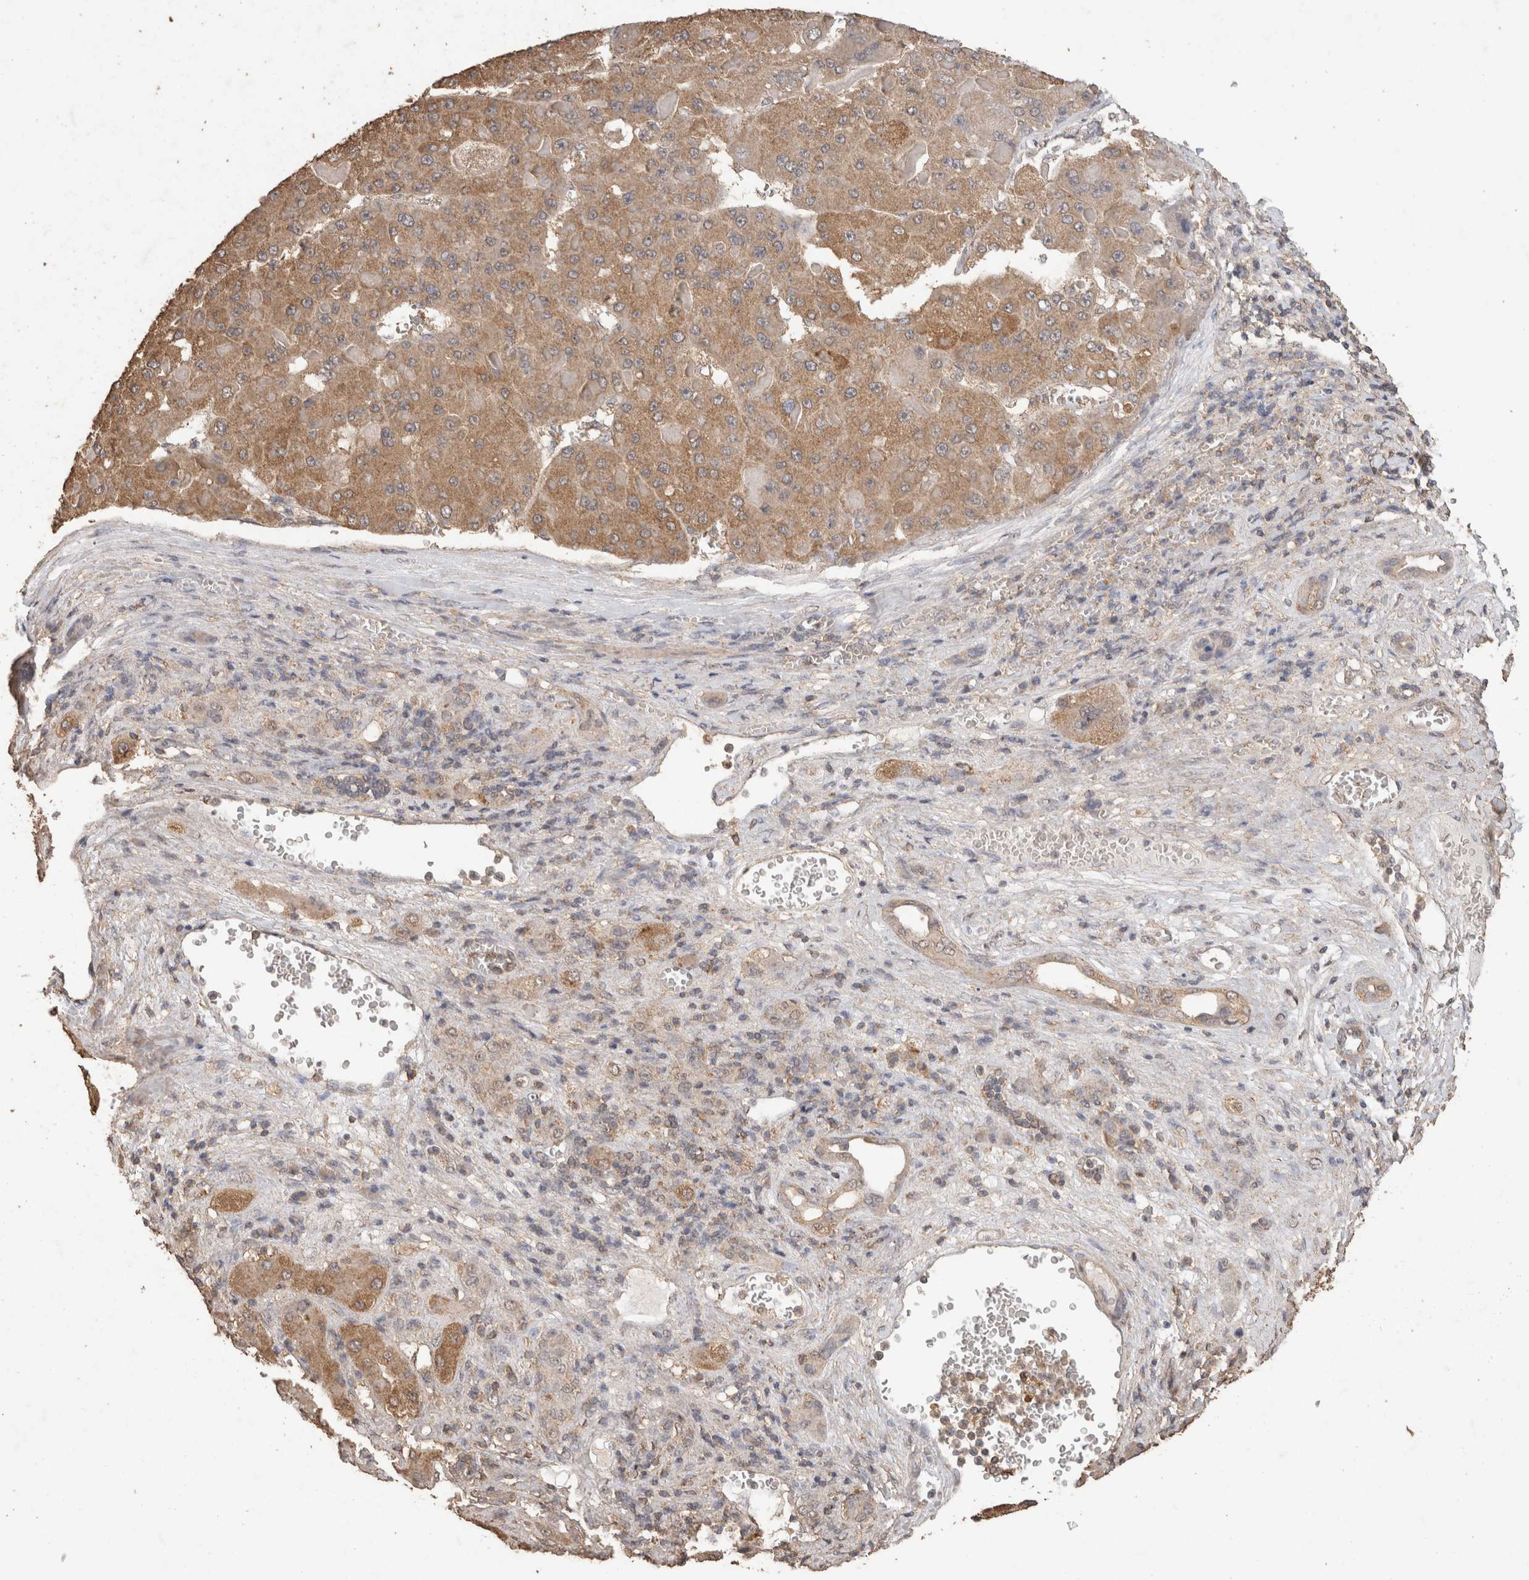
{"staining": {"intensity": "weak", "quantity": ">75%", "location": "cytoplasmic/membranous"}, "tissue": "liver cancer", "cell_type": "Tumor cells", "image_type": "cancer", "snomed": [{"axis": "morphology", "description": "Carcinoma, Hepatocellular, NOS"}, {"axis": "topography", "description": "Liver"}], "caption": "Brown immunohistochemical staining in human liver cancer demonstrates weak cytoplasmic/membranous staining in about >75% of tumor cells. The staining was performed using DAB to visualize the protein expression in brown, while the nuclei were stained in blue with hematoxylin (Magnification: 20x).", "gene": "CX3CL1", "patient": {"sex": "female", "age": 73}}